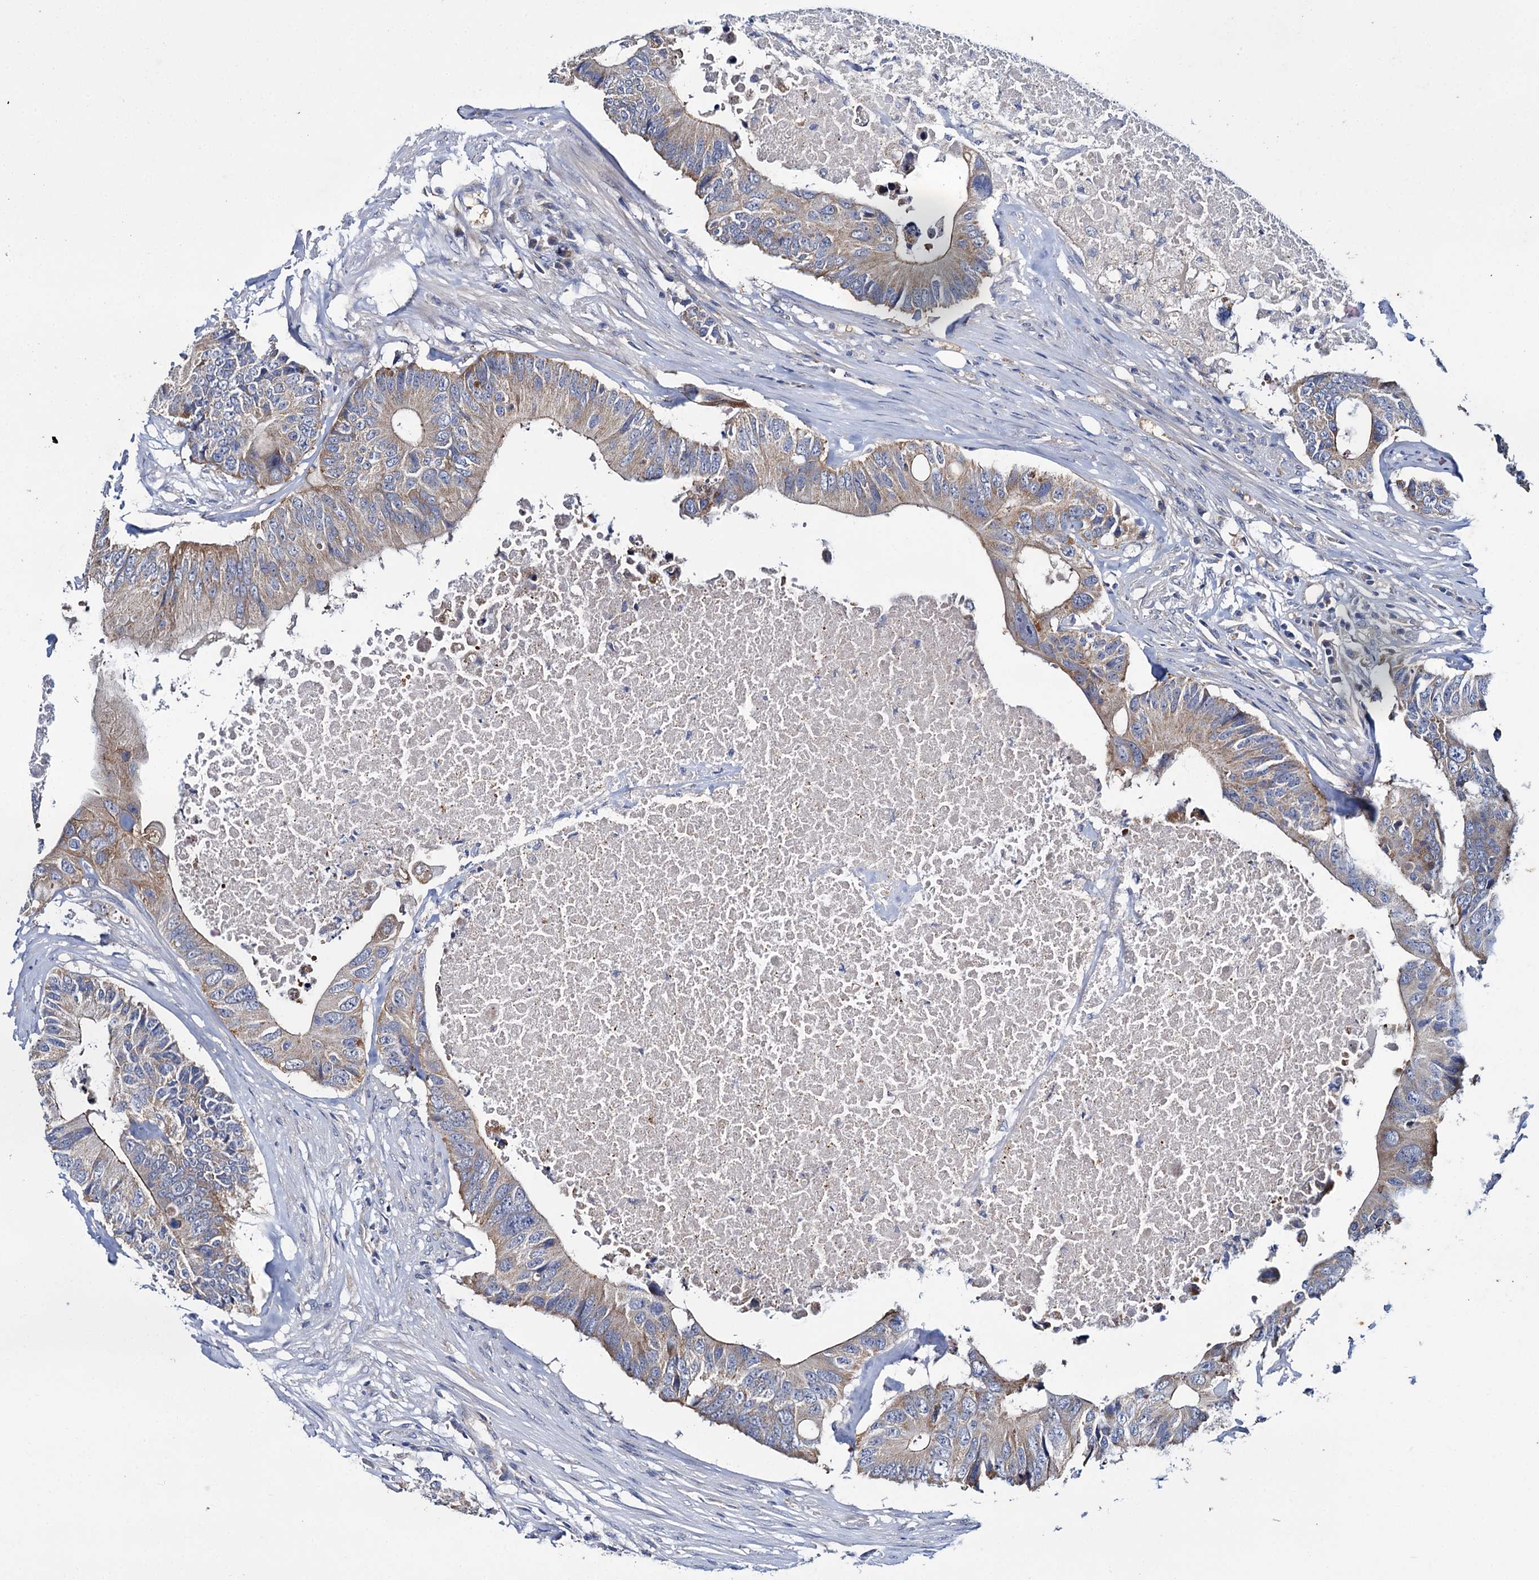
{"staining": {"intensity": "moderate", "quantity": ">75%", "location": "cytoplasmic/membranous"}, "tissue": "colorectal cancer", "cell_type": "Tumor cells", "image_type": "cancer", "snomed": [{"axis": "morphology", "description": "Adenocarcinoma, NOS"}, {"axis": "topography", "description": "Colon"}], "caption": "Tumor cells display moderate cytoplasmic/membranous expression in approximately >75% of cells in colorectal cancer. The protein of interest is stained brown, and the nuclei are stained in blue (DAB (3,3'-diaminobenzidine) IHC with brightfield microscopy, high magnification).", "gene": "CEP295", "patient": {"sex": "male", "age": 71}}